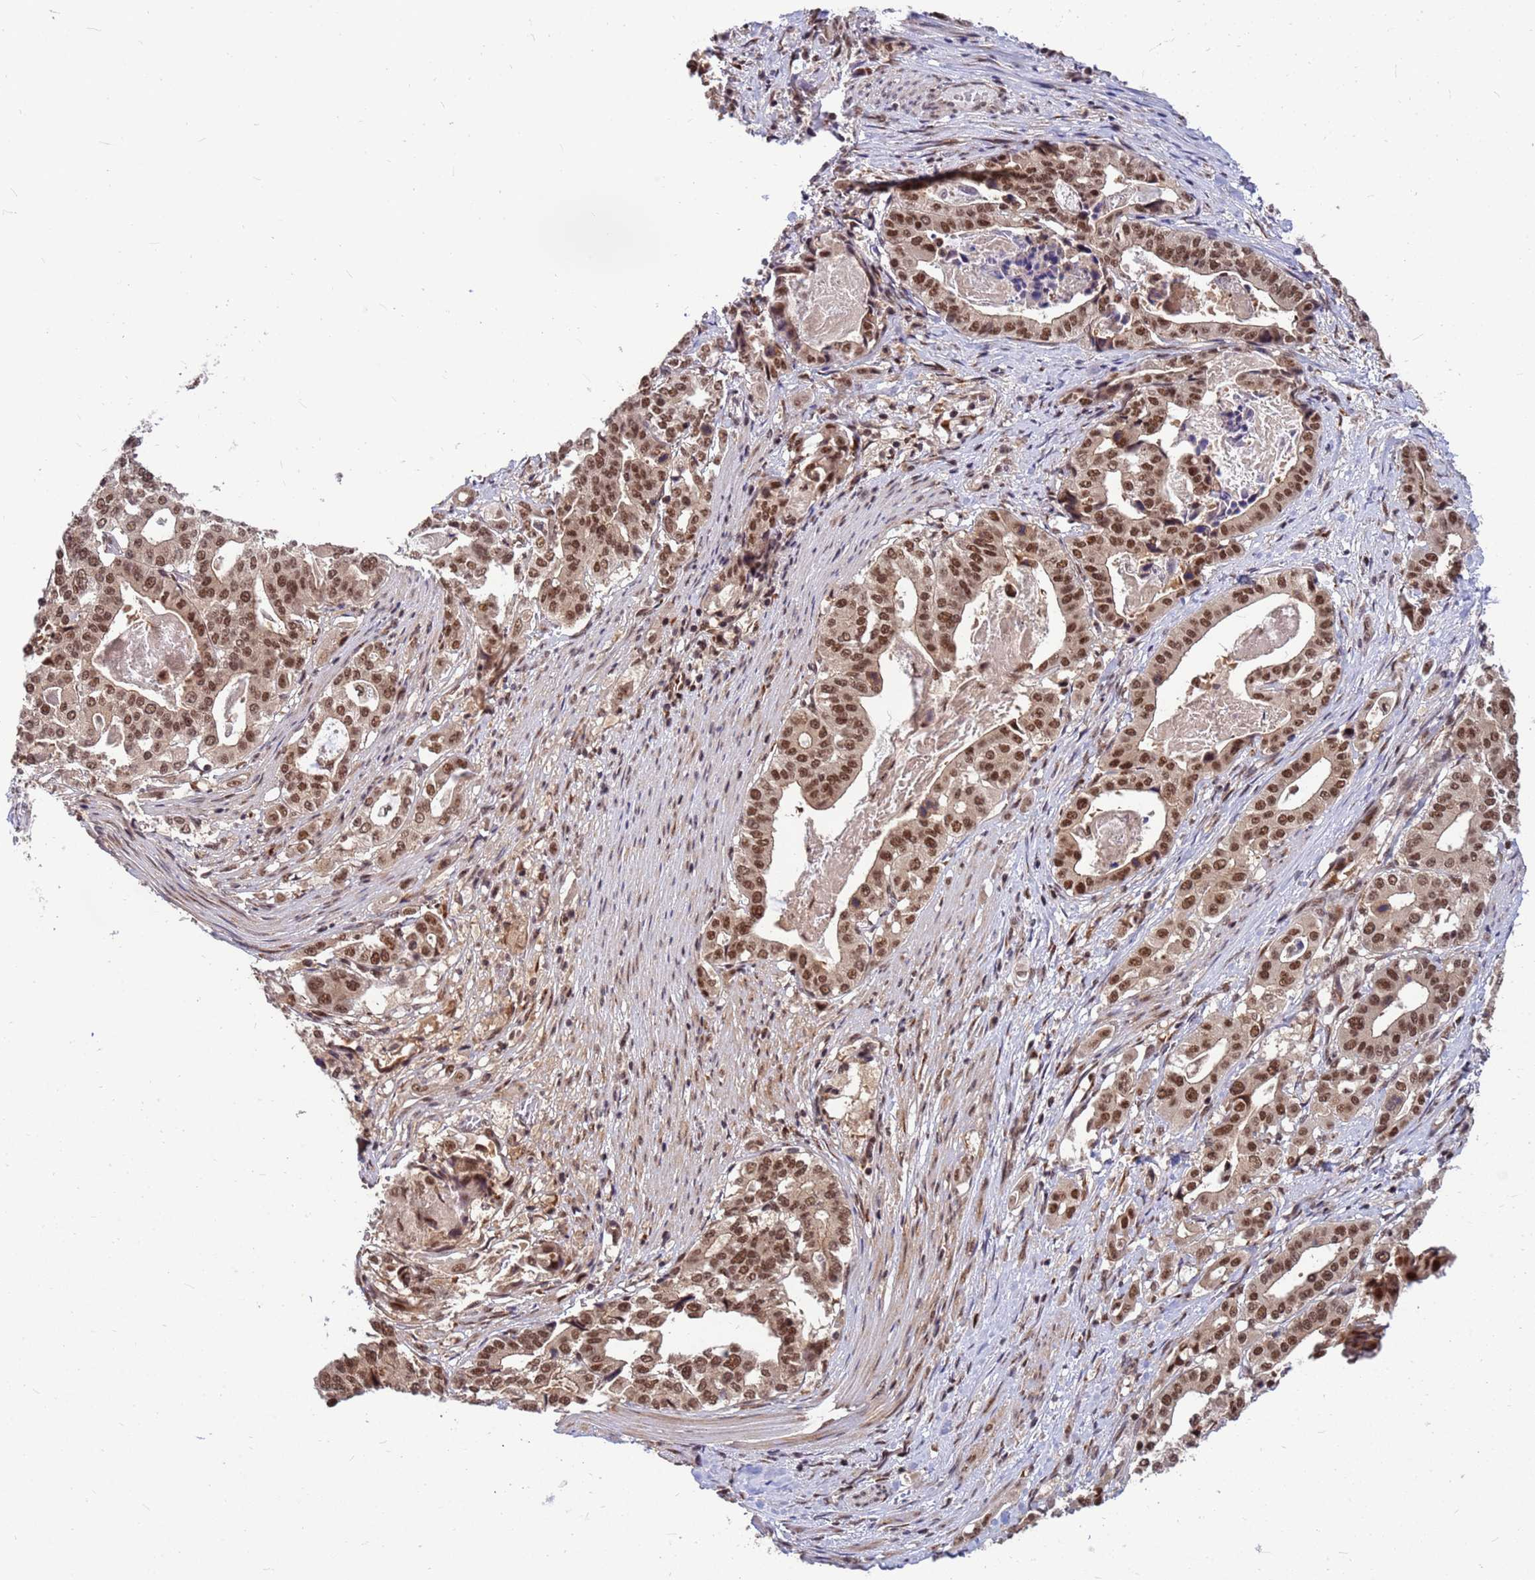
{"staining": {"intensity": "moderate", "quantity": ">75%", "location": "nuclear"}, "tissue": "stomach cancer", "cell_type": "Tumor cells", "image_type": "cancer", "snomed": [{"axis": "morphology", "description": "Adenocarcinoma, NOS"}, {"axis": "topography", "description": "Stomach"}], "caption": "Immunohistochemistry (IHC) (DAB) staining of stomach adenocarcinoma exhibits moderate nuclear protein staining in about >75% of tumor cells.", "gene": "NCBP2", "patient": {"sex": "male", "age": 48}}